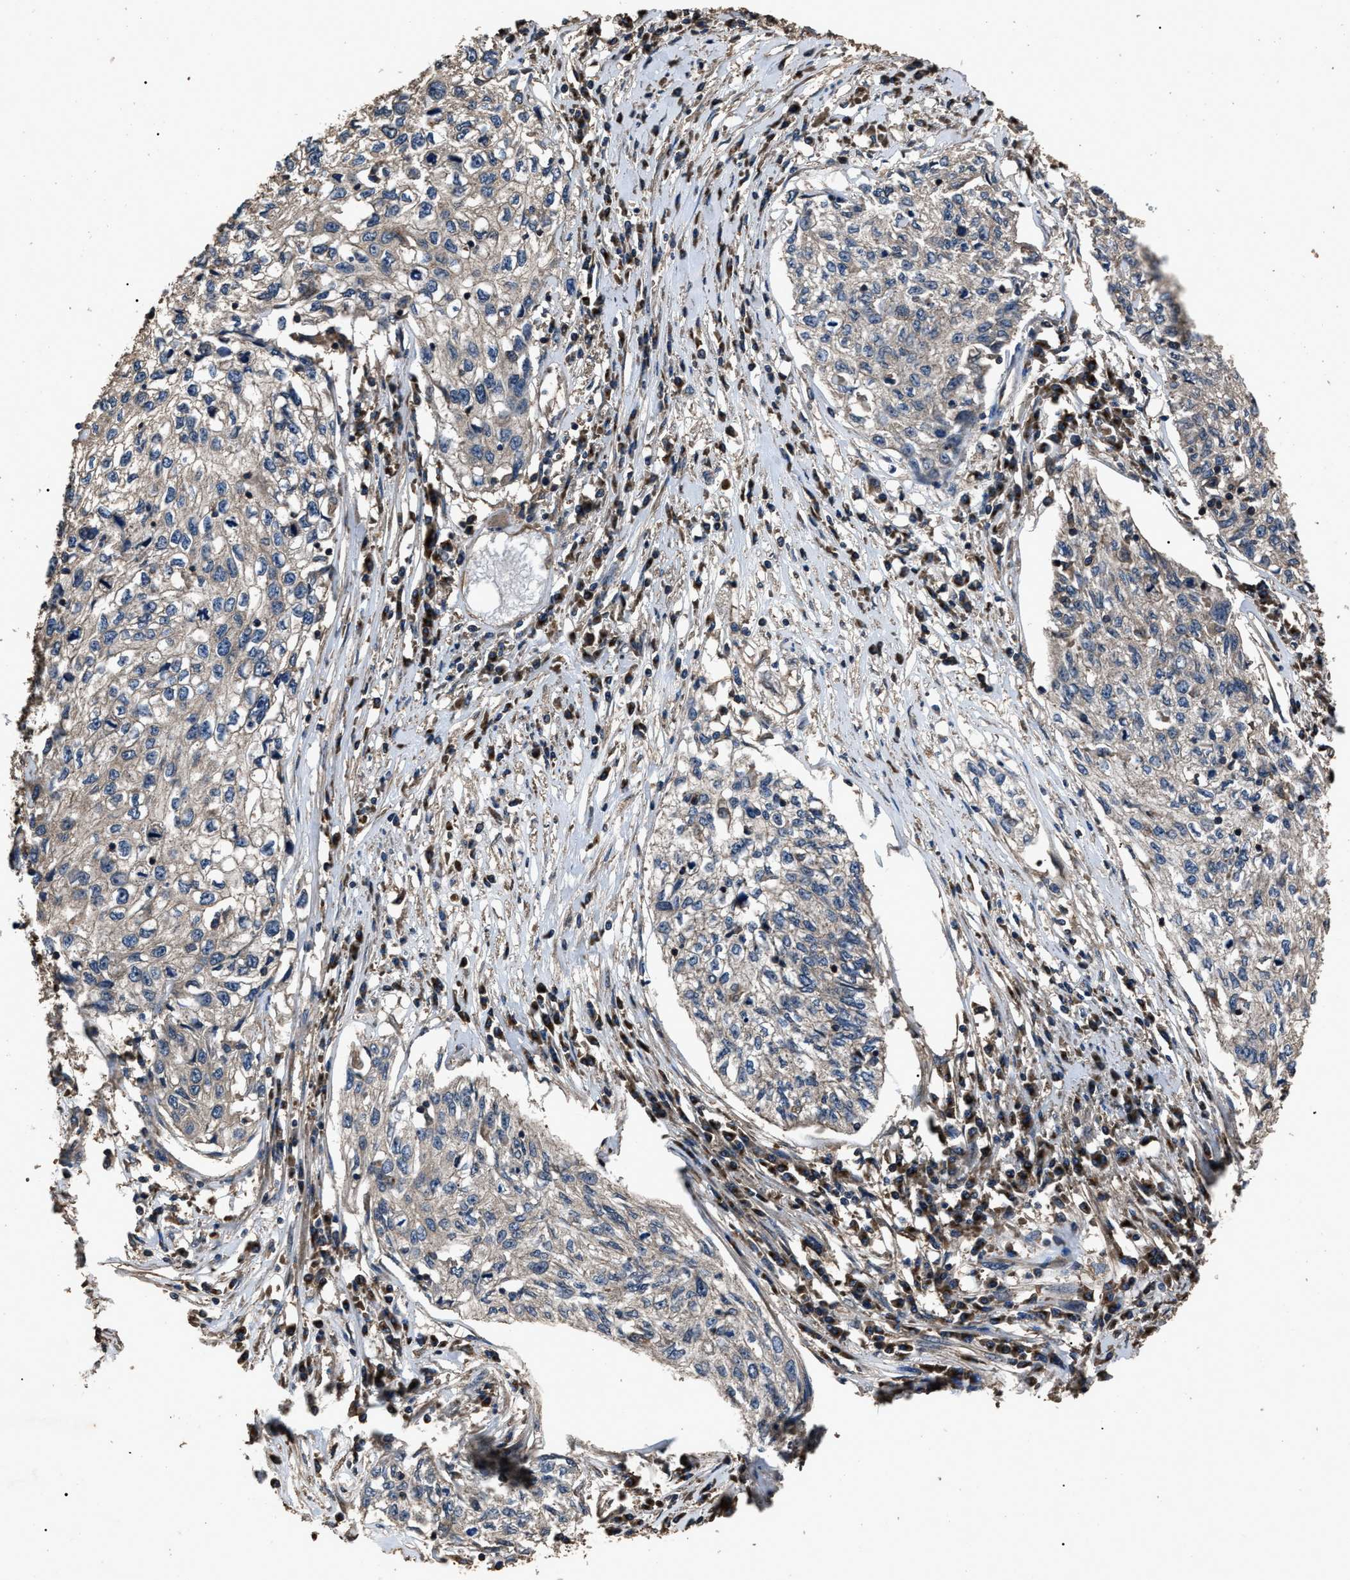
{"staining": {"intensity": "negative", "quantity": "none", "location": "none"}, "tissue": "cervical cancer", "cell_type": "Tumor cells", "image_type": "cancer", "snomed": [{"axis": "morphology", "description": "Squamous cell carcinoma, NOS"}, {"axis": "topography", "description": "Cervix"}], "caption": "Cervical cancer (squamous cell carcinoma) stained for a protein using immunohistochemistry (IHC) reveals no expression tumor cells.", "gene": "RNF216", "patient": {"sex": "female", "age": 57}}